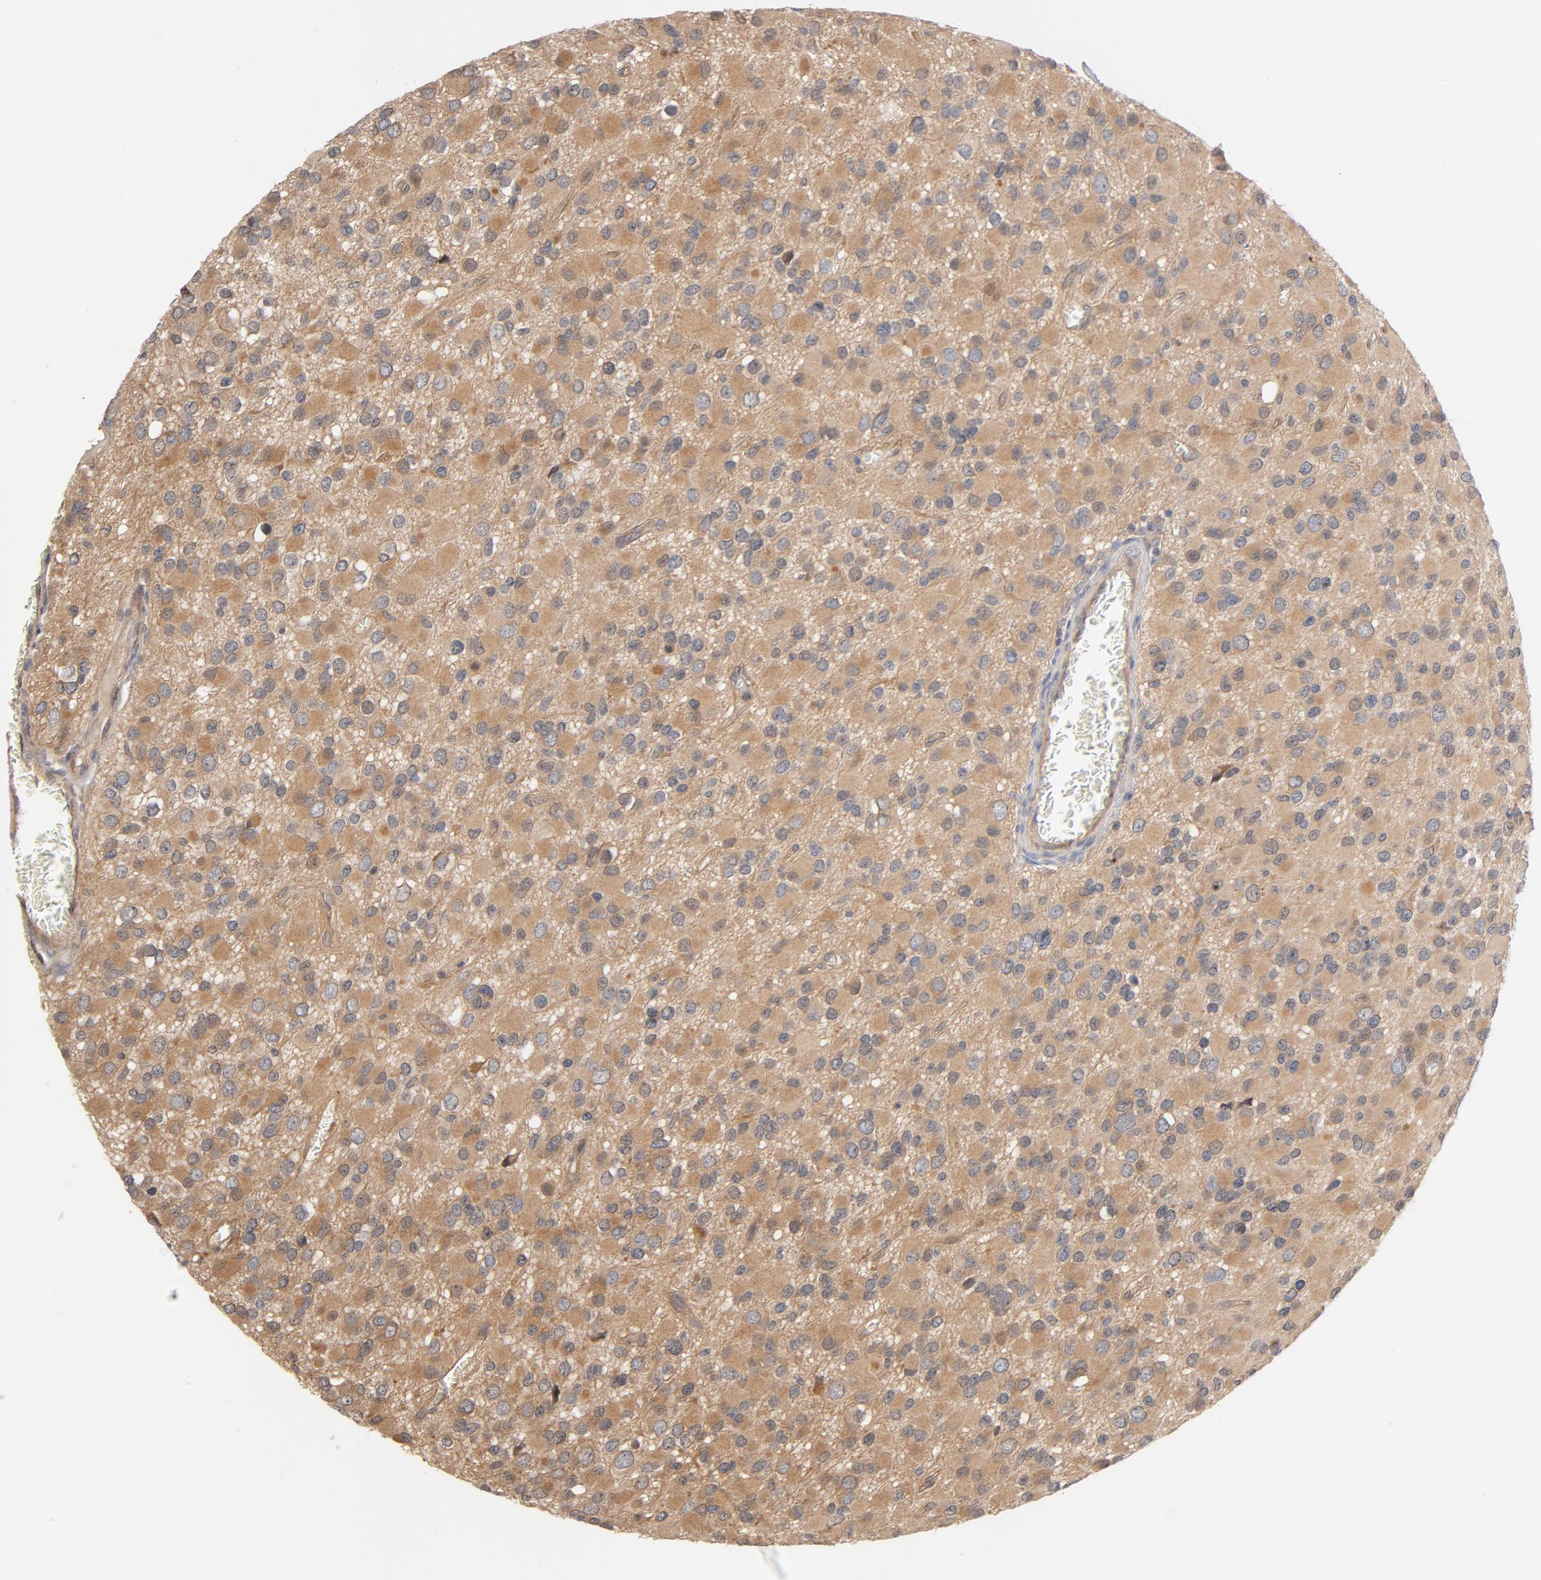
{"staining": {"intensity": "moderate", "quantity": ">75%", "location": "cytoplasmic/membranous"}, "tissue": "glioma", "cell_type": "Tumor cells", "image_type": "cancer", "snomed": [{"axis": "morphology", "description": "Glioma, malignant, Low grade"}, {"axis": "topography", "description": "Brain"}], "caption": "Immunohistochemistry (IHC) (DAB (3,3'-diaminobenzidine)) staining of human glioma shows moderate cytoplasmic/membranous protein positivity in about >75% of tumor cells.", "gene": "PITPNM2", "patient": {"sex": "male", "age": 42}}